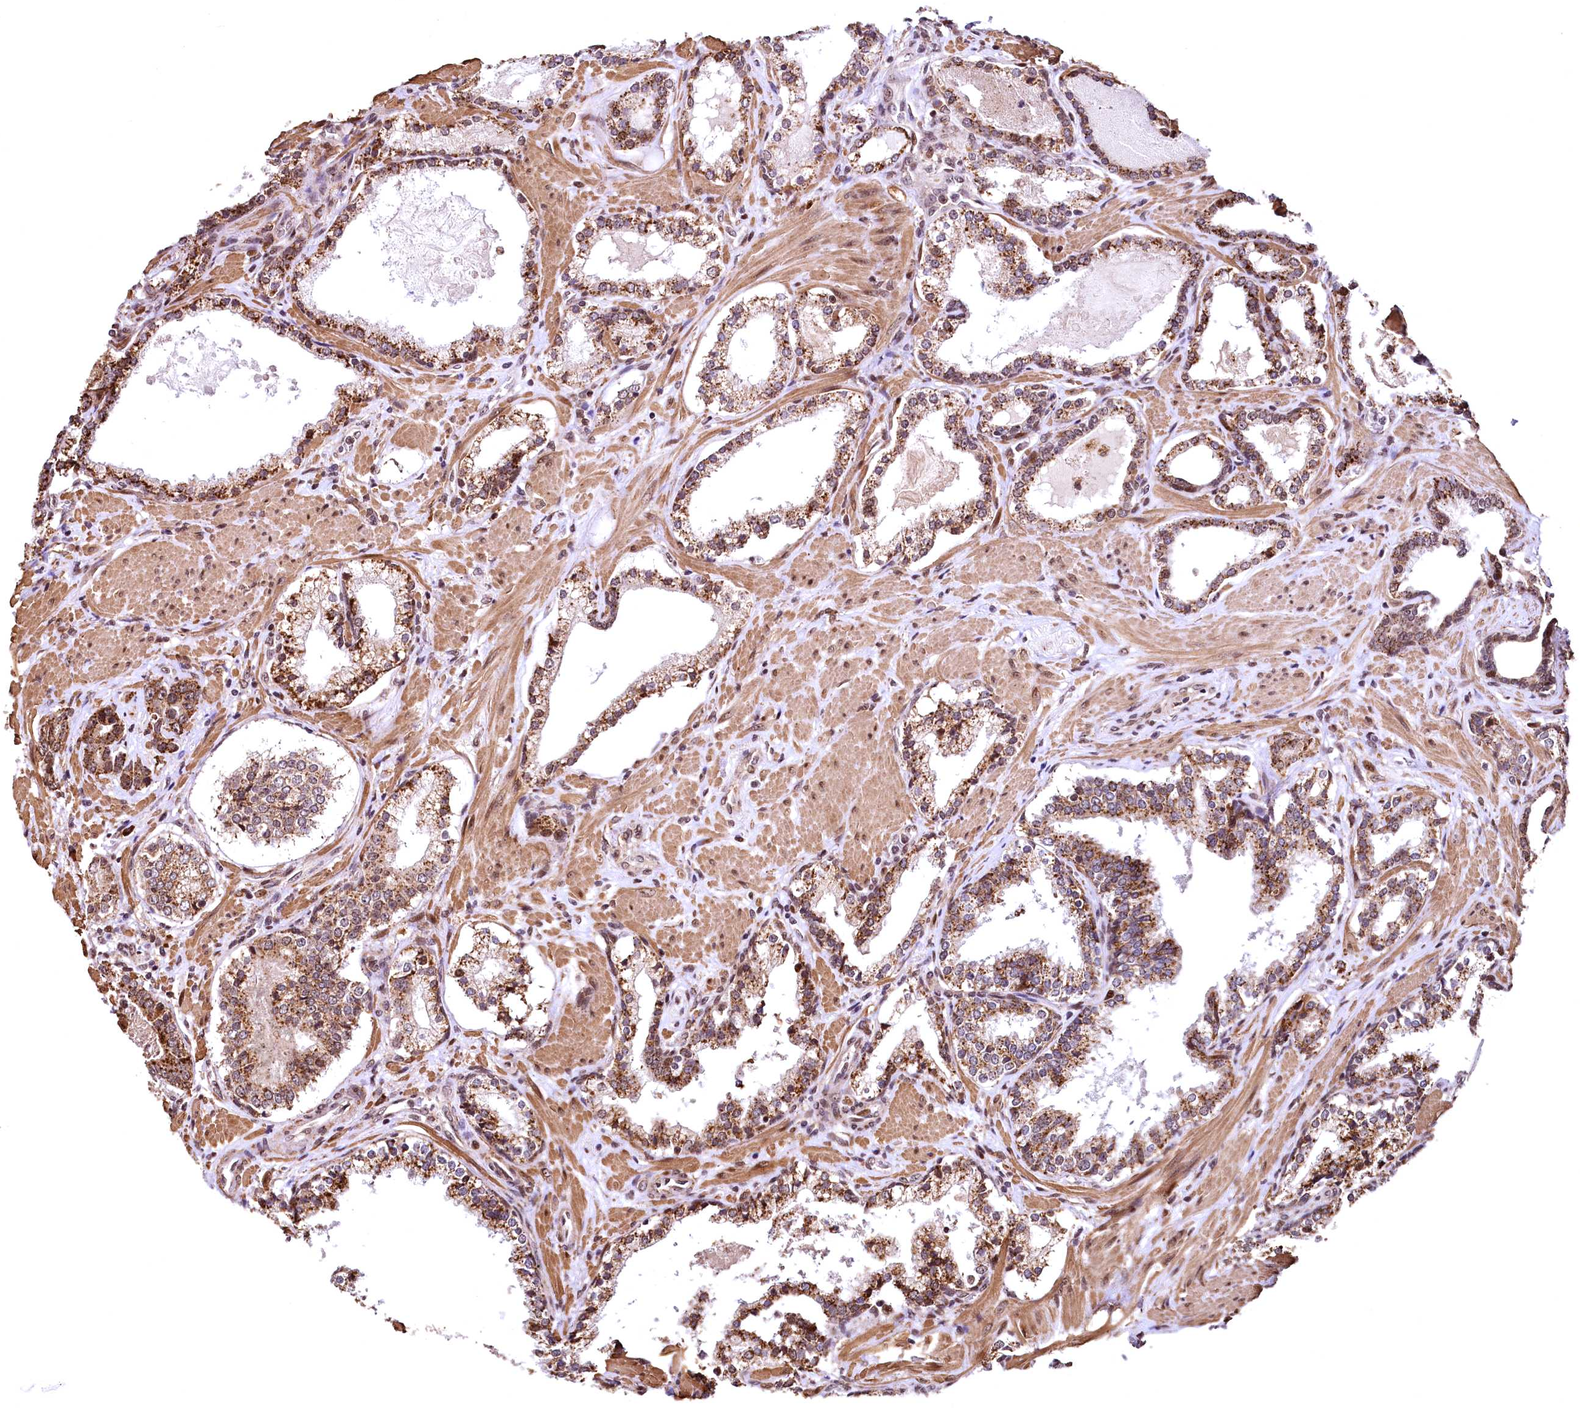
{"staining": {"intensity": "moderate", "quantity": ">75%", "location": "cytoplasmic/membranous"}, "tissue": "prostate cancer", "cell_type": "Tumor cells", "image_type": "cancer", "snomed": [{"axis": "morphology", "description": "Adenocarcinoma, High grade"}, {"axis": "topography", "description": "Prostate"}], "caption": "Immunohistochemical staining of human prostate high-grade adenocarcinoma displays medium levels of moderate cytoplasmic/membranous expression in approximately >75% of tumor cells. (Stains: DAB (3,3'-diaminobenzidine) in brown, nuclei in blue, Microscopy: brightfield microscopy at high magnification).", "gene": "PDS5B", "patient": {"sex": "male", "age": 58}}